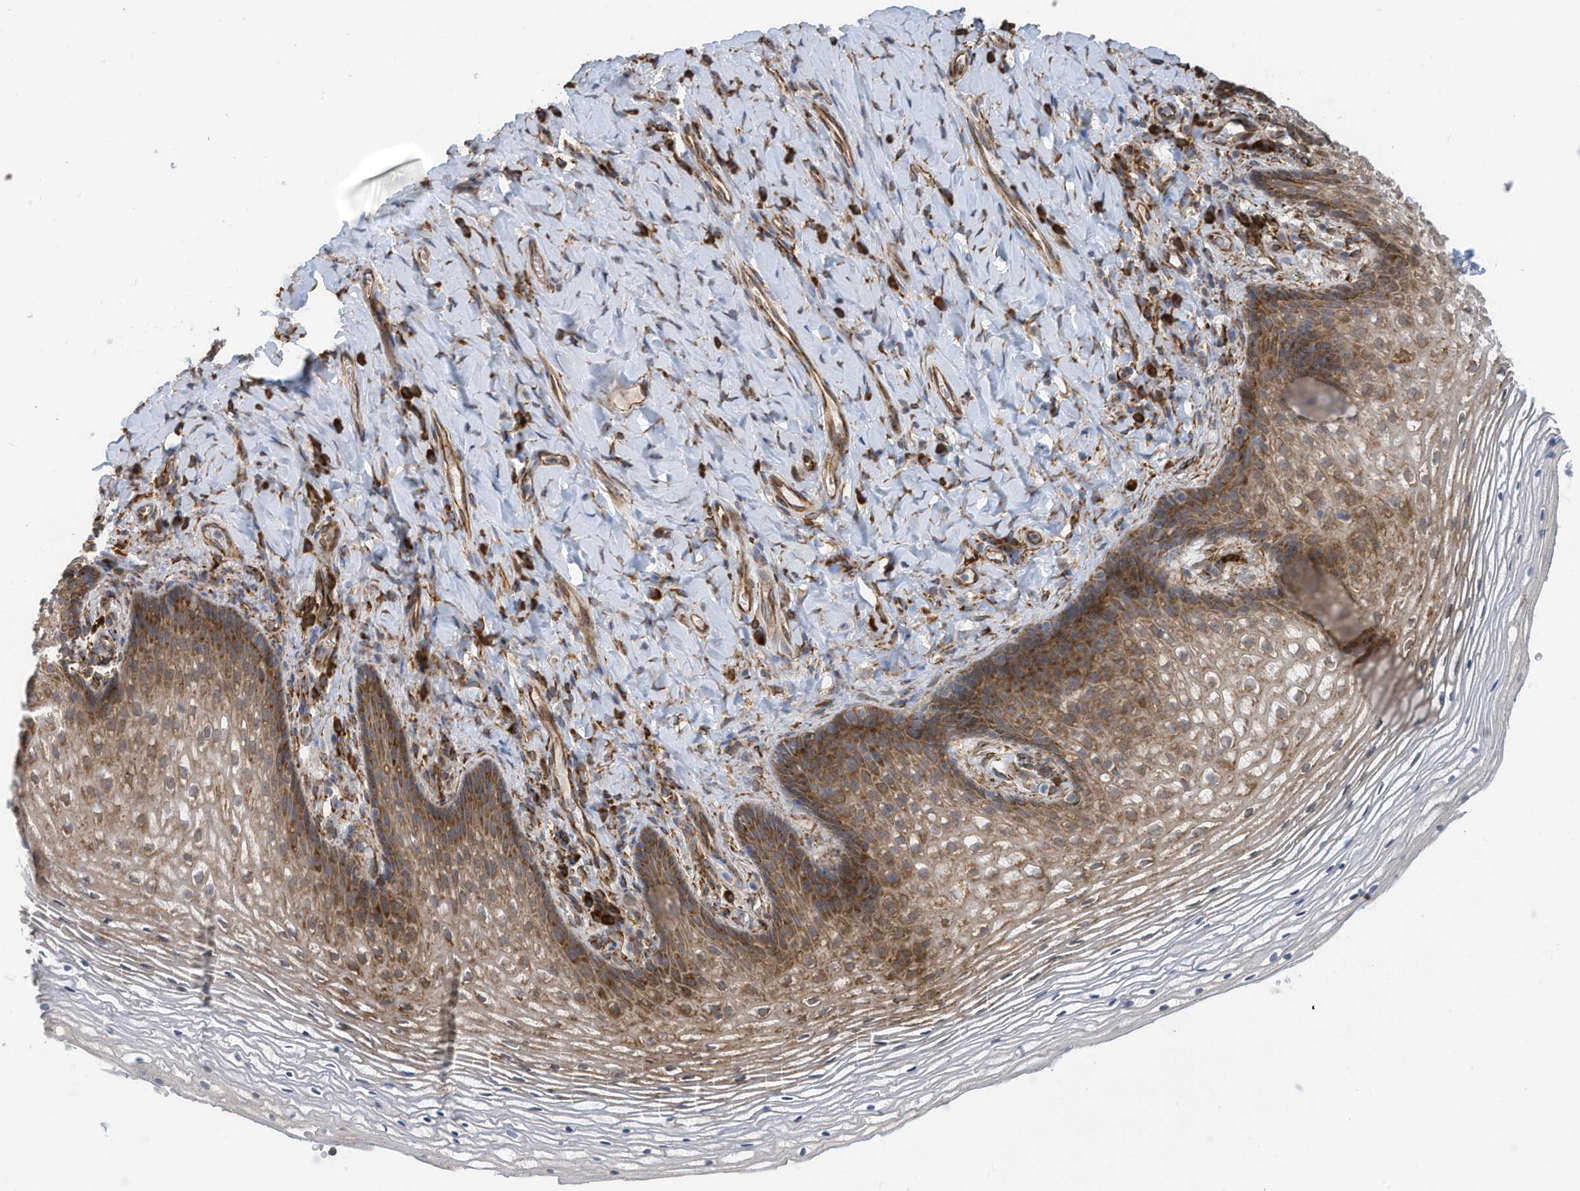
{"staining": {"intensity": "strong", "quantity": "25%-75%", "location": "cytoplasmic/membranous"}, "tissue": "vagina", "cell_type": "Squamous epithelial cells", "image_type": "normal", "snomed": [{"axis": "morphology", "description": "Normal tissue, NOS"}, {"axis": "topography", "description": "Vagina"}], "caption": "IHC image of unremarkable vagina stained for a protein (brown), which reveals high levels of strong cytoplasmic/membranous positivity in about 25%-75% of squamous epithelial cells.", "gene": "ZBTB45", "patient": {"sex": "female", "age": 60}}